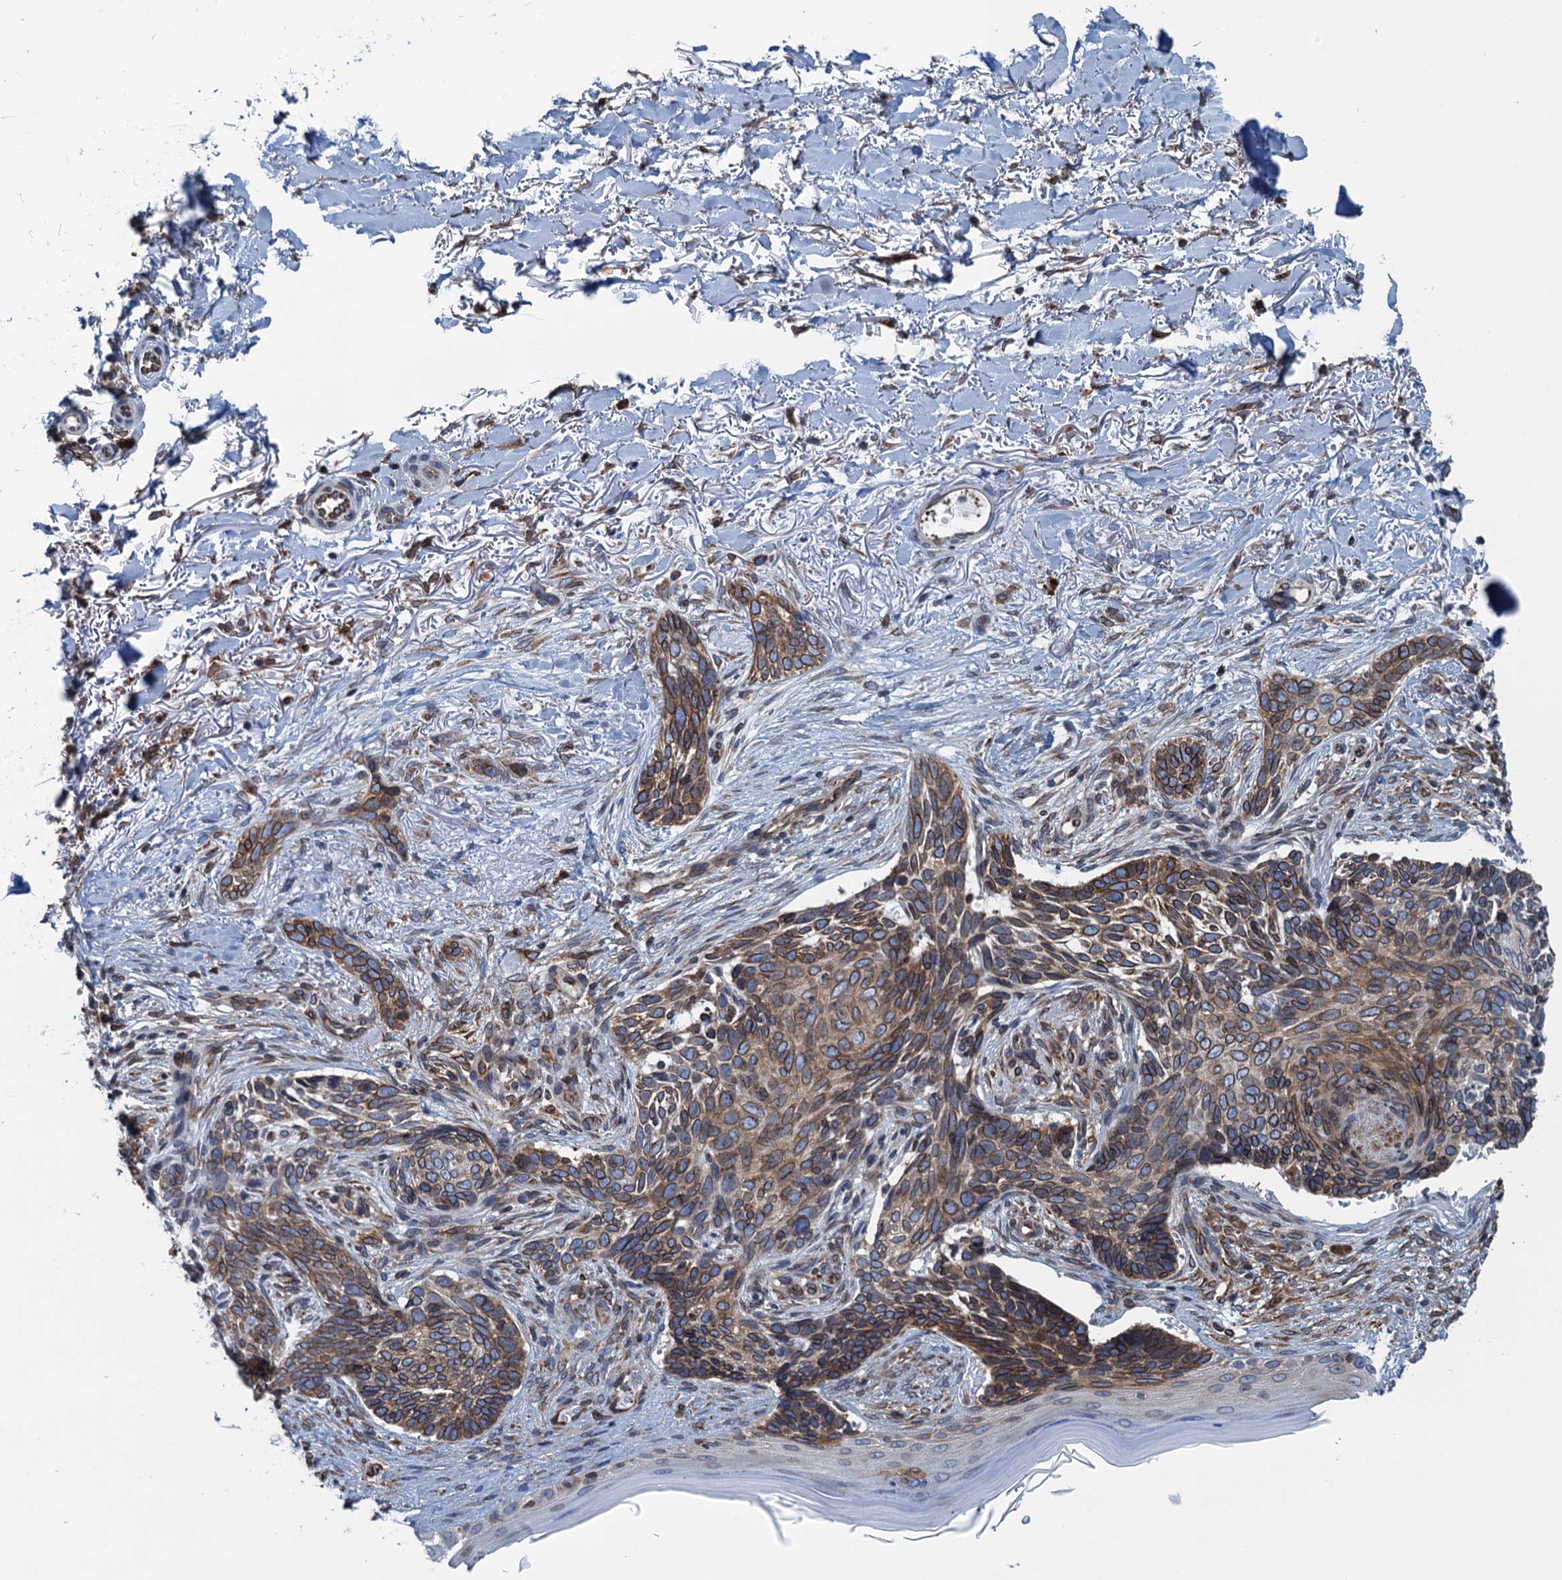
{"staining": {"intensity": "moderate", "quantity": ">75%", "location": "cytoplasmic/membranous"}, "tissue": "skin cancer", "cell_type": "Tumor cells", "image_type": "cancer", "snomed": [{"axis": "morphology", "description": "Normal tissue, NOS"}, {"axis": "morphology", "description": "Basal cell carcinoma"}, {"axis": "topography", "description": "Skin"}], "caption": "Basal cell carcinoma (skin) stained with a protein marker shows moderate staining in tumor cells.", "gene": "TMEM205", "patient": {"sex": "female", "age": 67}}